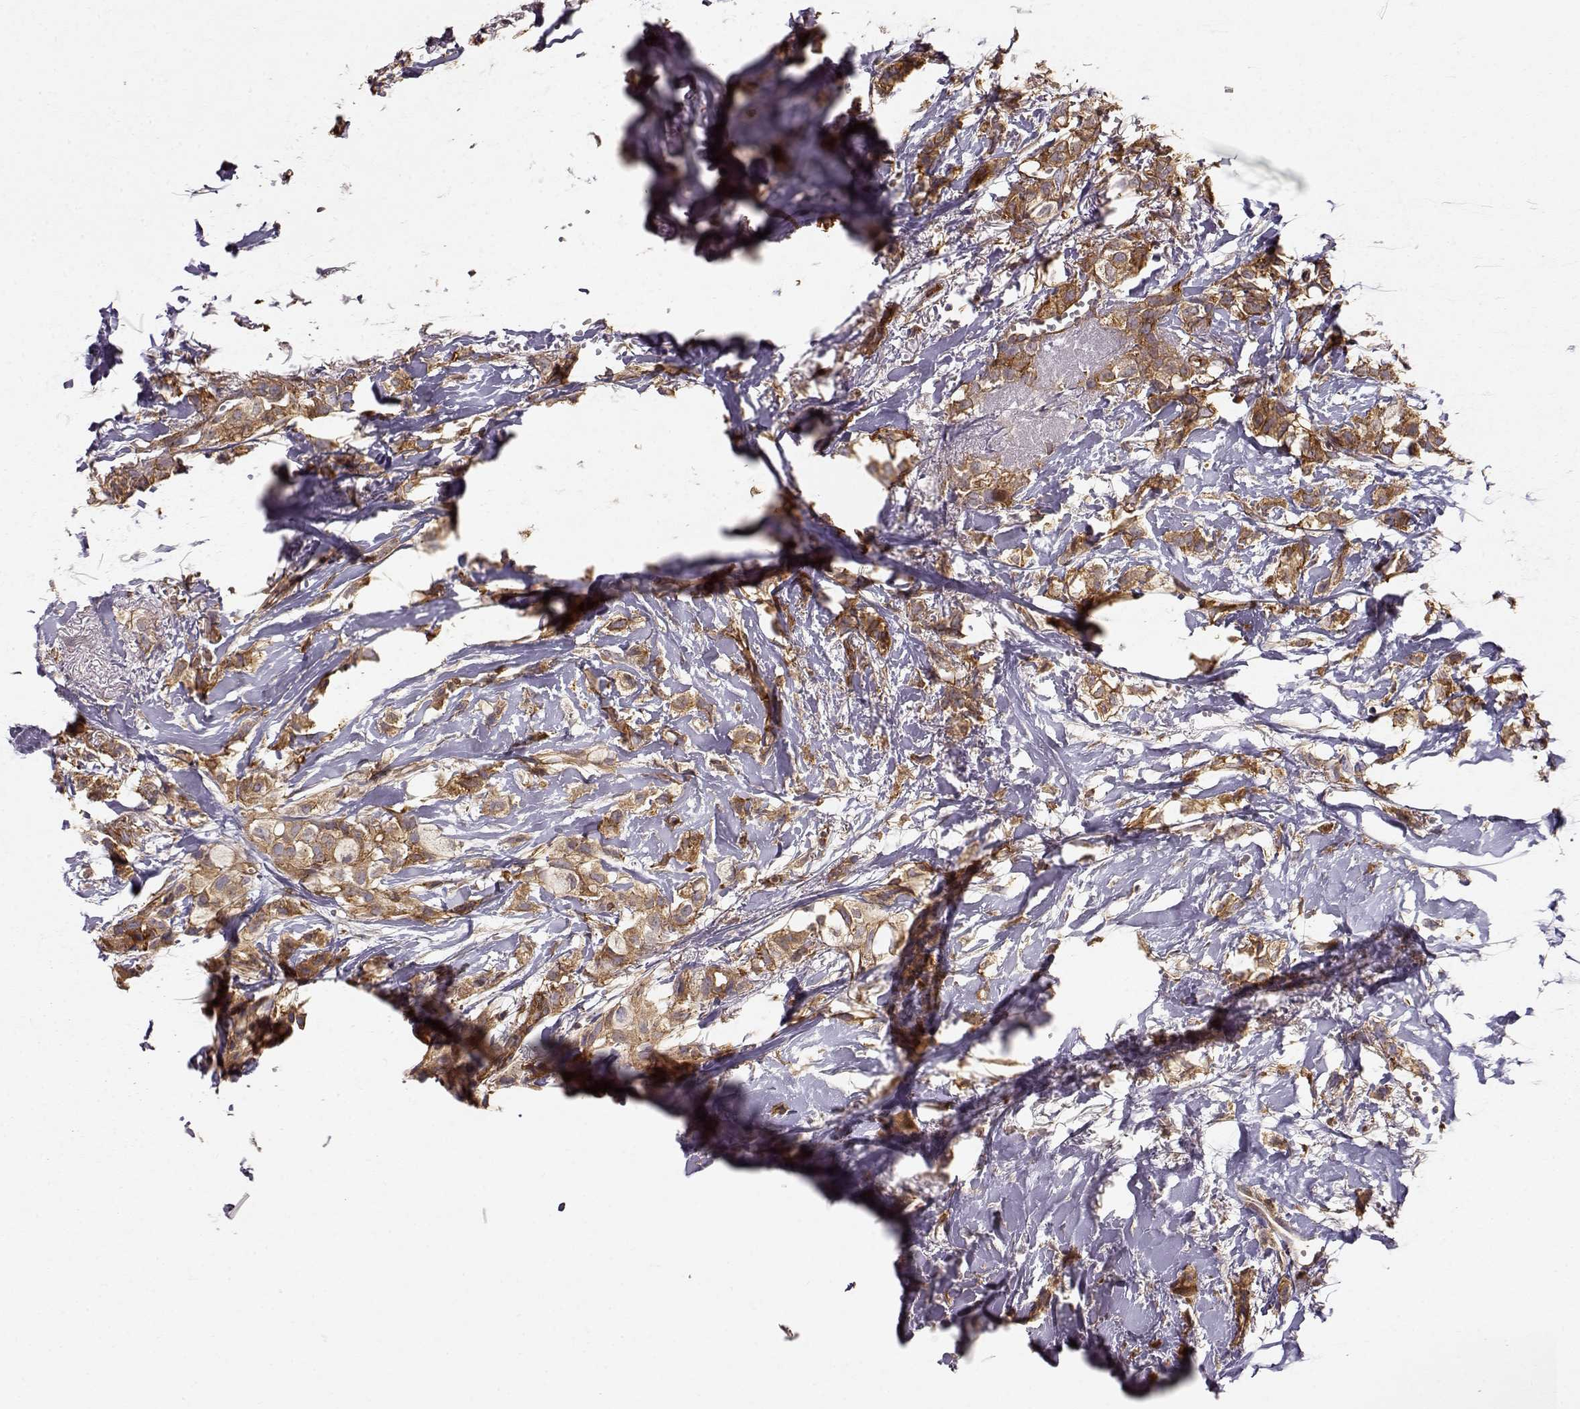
{"staining": {"intensity": "weak", "quantity": ">75%", "location": "cytoplasmic/membranous"}, "tissue": "breast cancer", "cell_type": "Tumor cells", "image_type": "cancer", "snomed": [{"axis": "morphology", "description": "Duct carcinoma"}, {"axis": "topography", "description": "Breast"}], "caption": "Protein staining shows weak cytoplasmic/membranous expression in about >75% of tumor cells in breast cancer.", "gene": "ARHGEF2", "patient": {"sex": "female", "age": 85}}